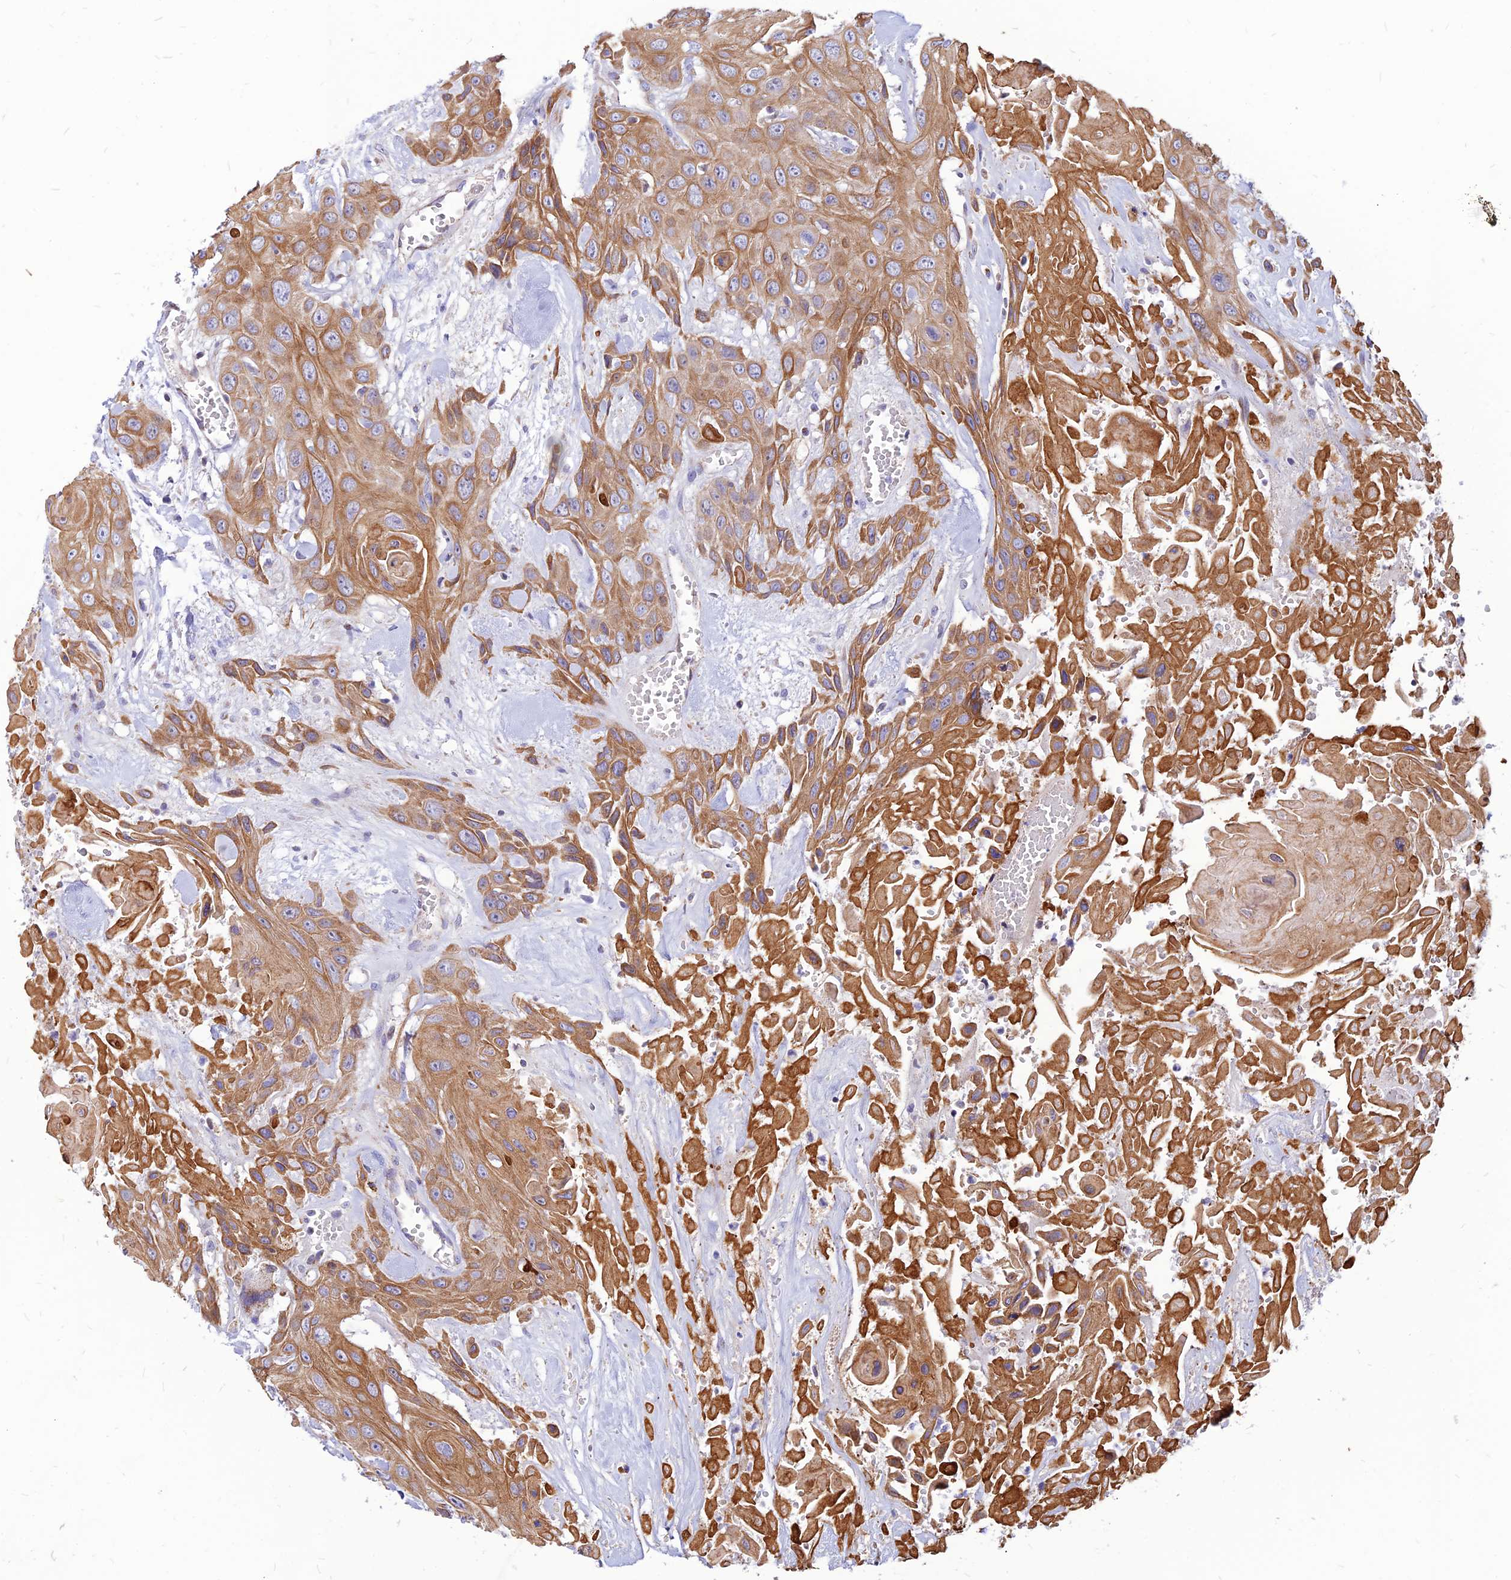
{"staining": {"intensity": "moderate", "quantity": ">75%", "location": "cytoplasmic/membranous"}, "tissue": "head and neck cancer", "cell_type": "Tumor cells", "image_type": "cancer", "snomed": [{"axis": "morphology", "description": "Squamous cell carcinoma, NOS"}, {"axis": "topography", "description": "Head-Neck"}], "caption": "Brown immunohistochemical staining in head and neck cancer shows moderate cytoplasmic/membranous positivity in approximately >75% of tumor cells.", "gene": "ECI1", "patient": {"sex": "male", "age": 81}}